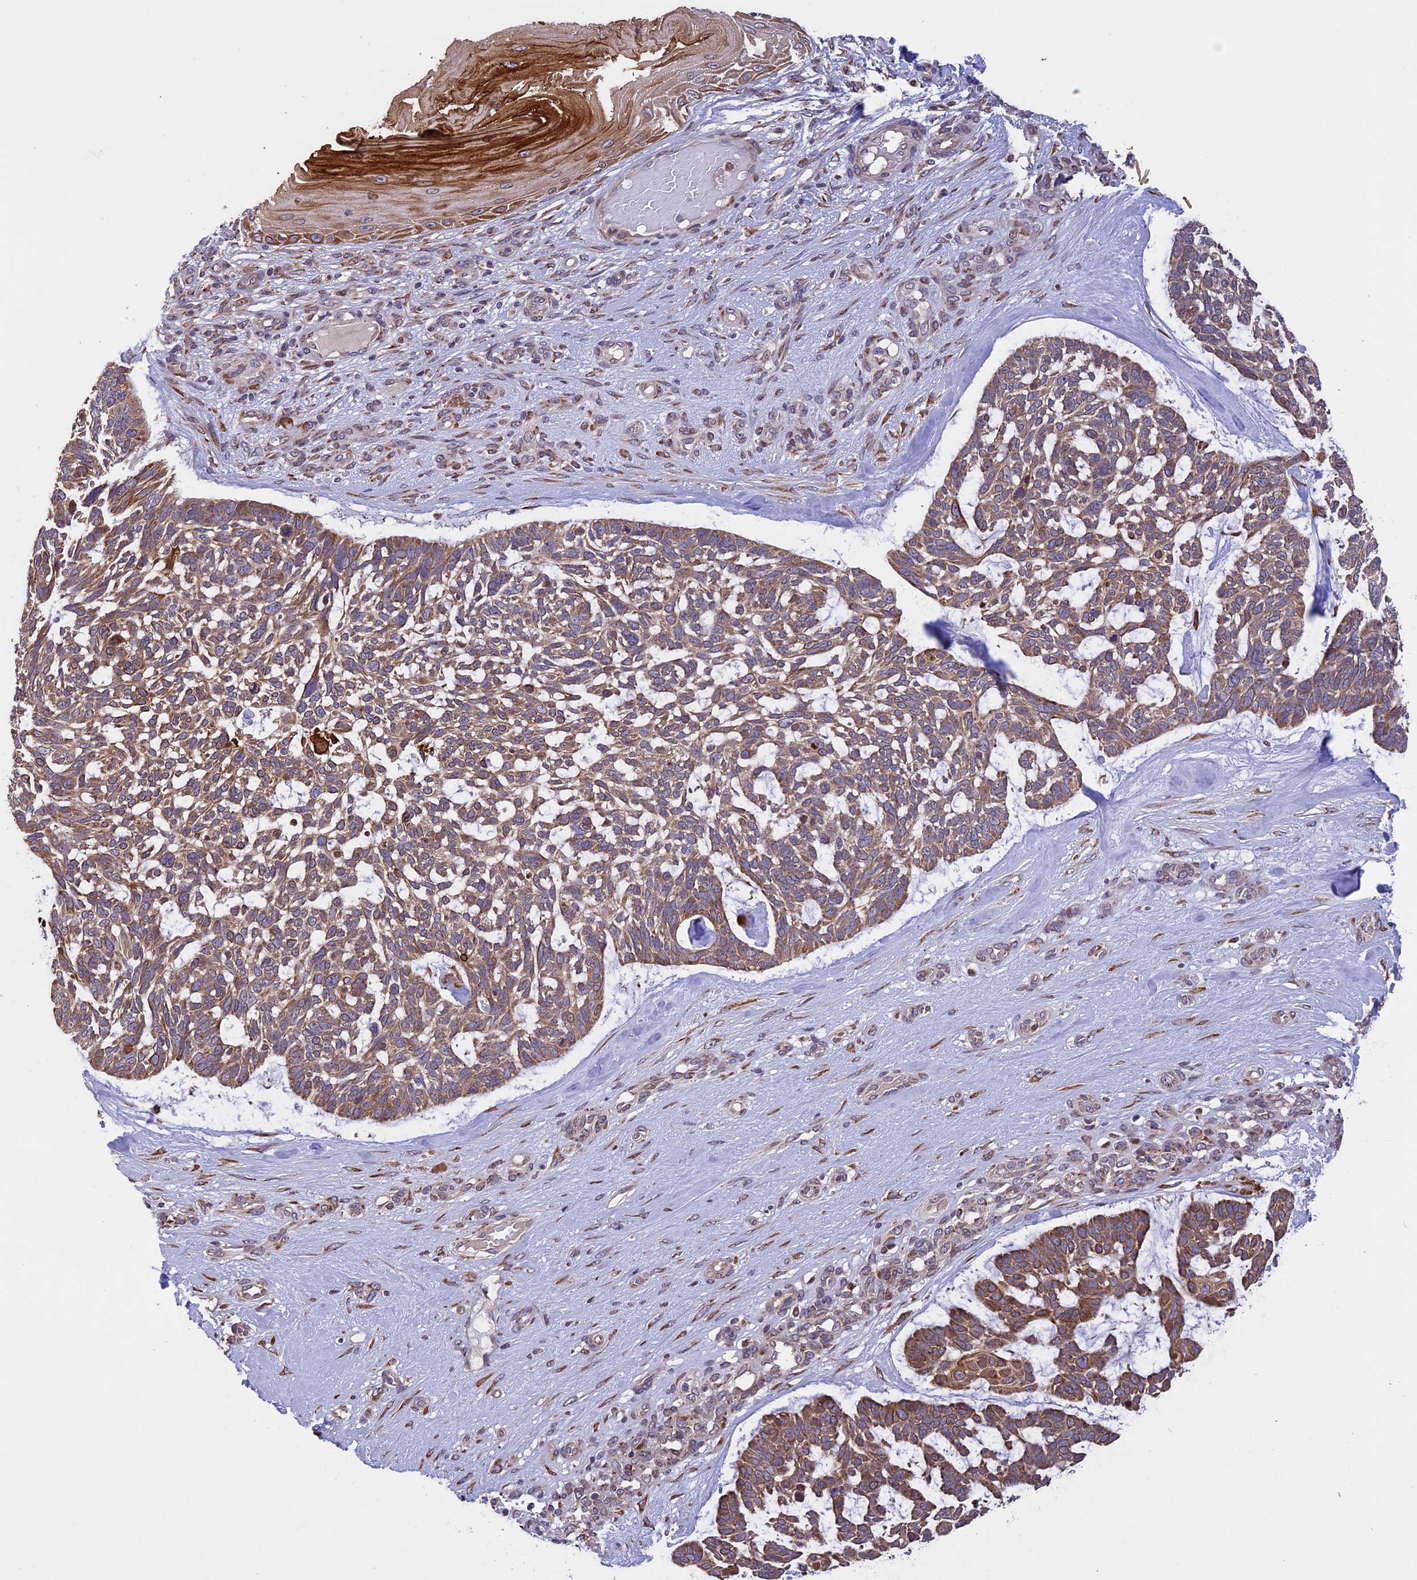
{"staining": {"intensity": "moderate", "quantity": ">75%", "location": "cytoplasmic/membranous"}, "tissue": "skin cancer", "cell_type": "Tumor cells", "image_type": "cancer", "snomed": [{"axis": "morphology", "description": "Basal cell carcinoma"}, {"axis": "topography", "description": "Skin"}], "caption": "Immunohistochemical staining of human skin basal cell carcinoma exhibits medium levels of moderate cytoplasmic/membranous expression in approximately >75% of tumor cells.", "gene": "DMRTA2", "patient": {"sex": "male", "age": 88}}